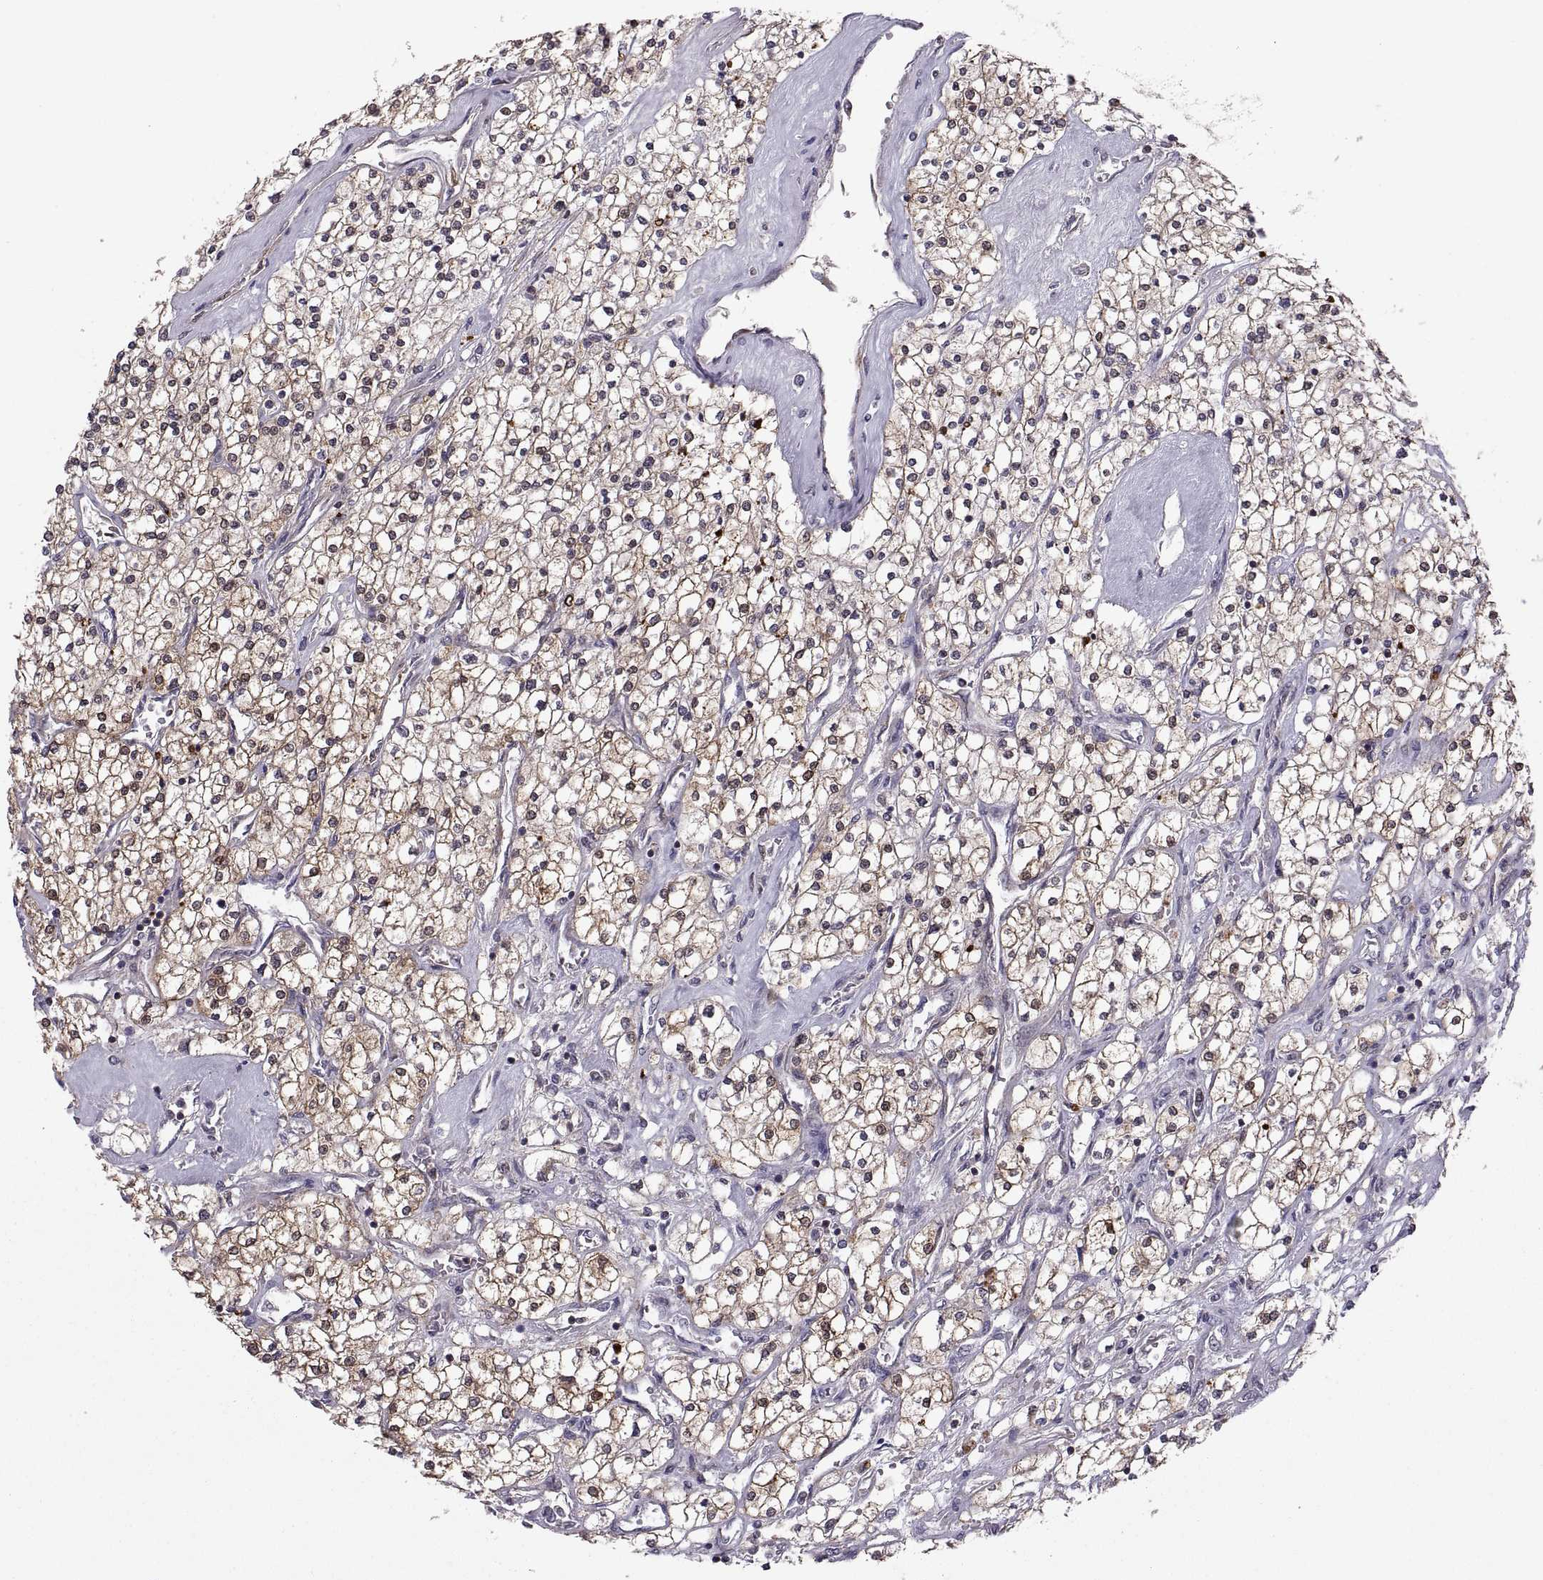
{"staining": {"intensity": "moderate", "quantity": ">75%", "location": "cytoplasmic/membranous"}, "tissue": "renal cancer", "cell_type": "Tumor cells", "image_type": "cancer", "snomed": [{"axis": "morphology", "description": "Adenocarcinoma, NOS"}, {"axis": "topography", "description": "Kidney"}], "caption": "IHC (DAB (3,3'-diaminobenzidine)) staining of renal adenocarcinoma displays moderate cytoplasmic/membranous protein positivity in about >75% of tumor cells.", "gene": "EZR", "patient": {"sex": "male", "age": 80}}